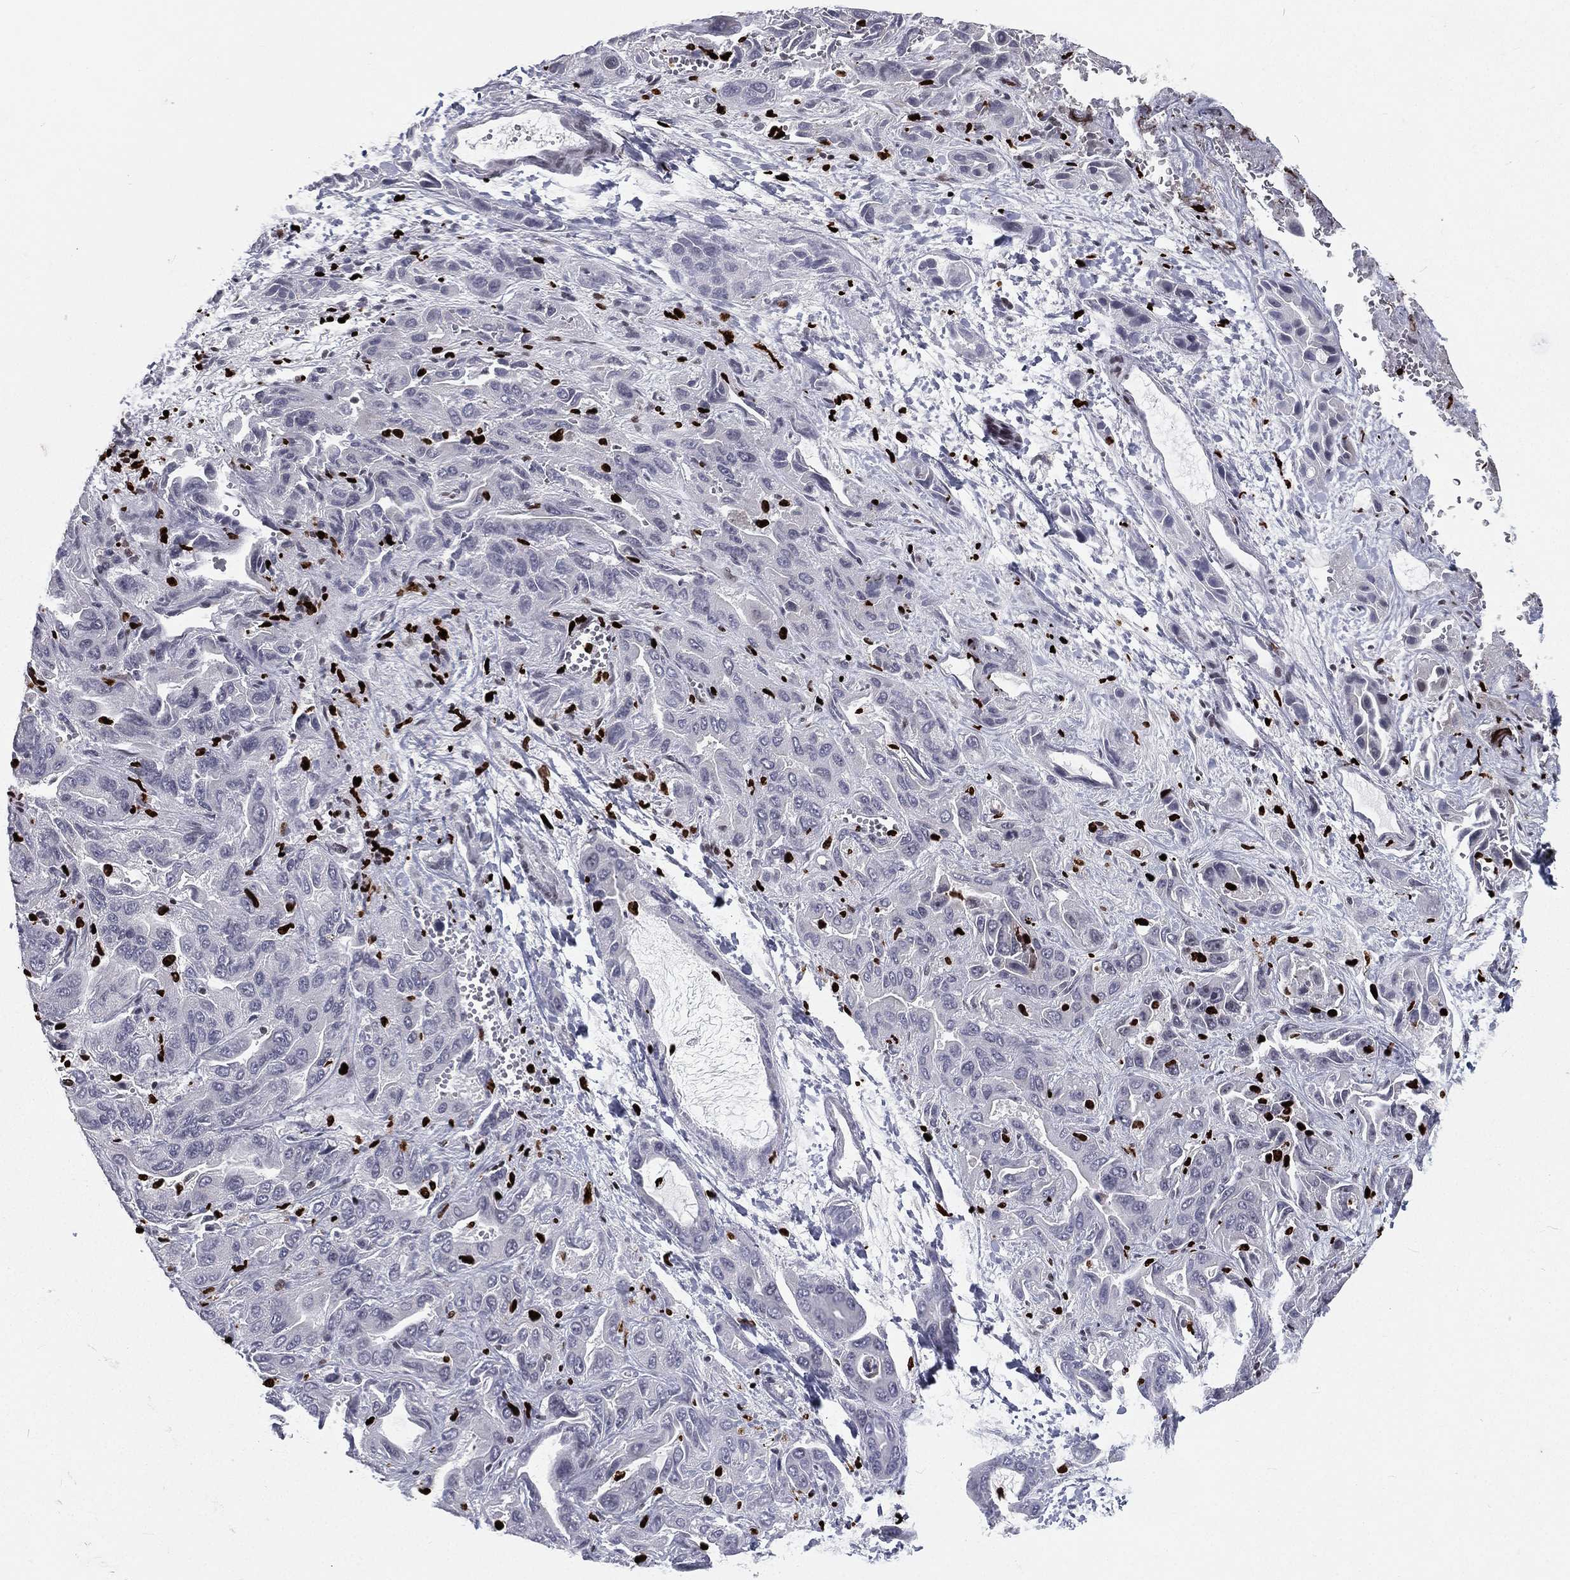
{"staining": {"intensity": "negative", "quantity": "none", "location": "none"}, "tissue": "liver cancer", "cell_type": "Tumor cells", "image_type": "cancer", "snomed": [{"axis": "morphology", "description": "Cholangiocarcinoma"}, {"axis": "topography", "description": "Liver"}], "caption": "High magnification brightfield microscopy of cholangiocarcinoma (liver) stained with DAB (brown) and counterstained with hematoxylin (blue): tumor cells show no significant staining.", "gene": "MNDA", "patient": {"sex": "female", "age": 52}}